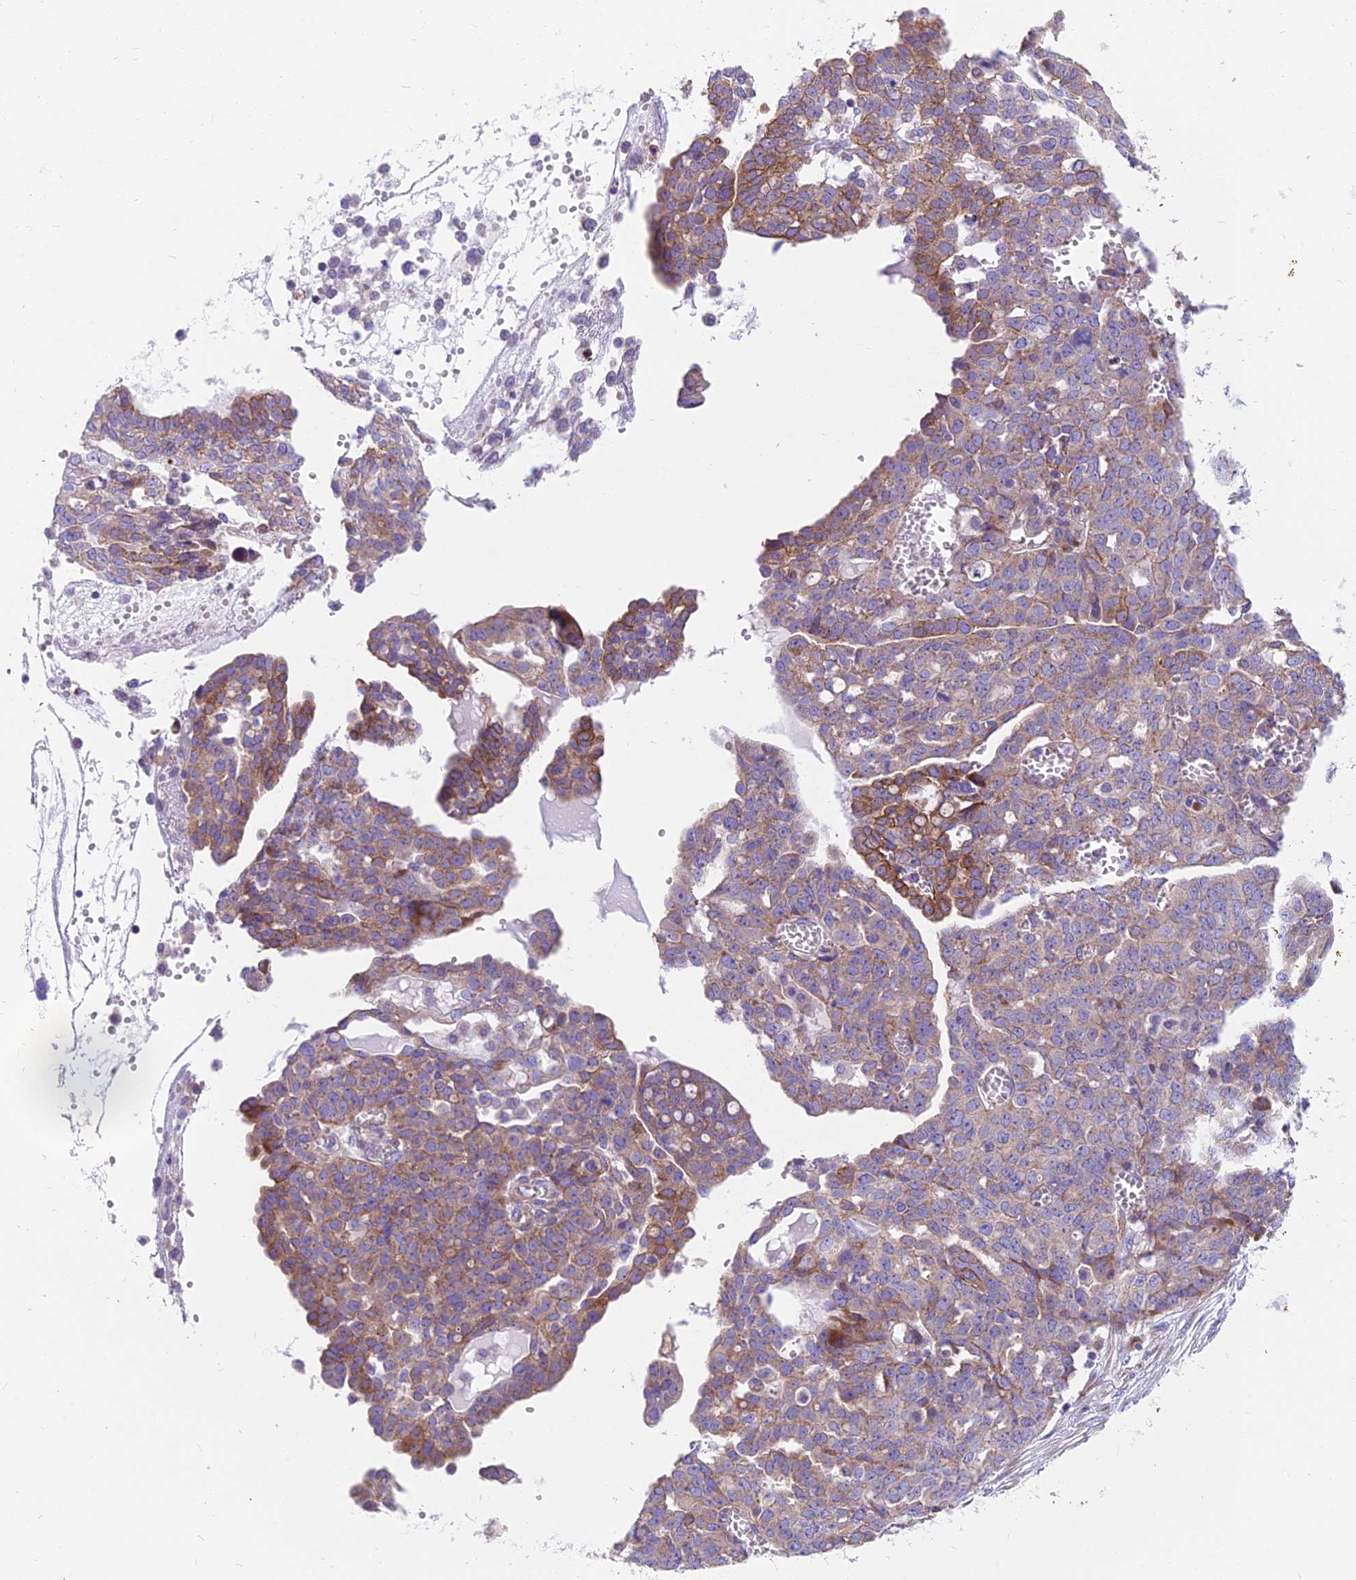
{"staining": {"intensity": "moderate", "quantity": "<25%", "location": "cytoplasmic/membranous"}, "tissue": "ovarian cancer", "cell_type": "Tumor cells", "image_type": "cancer", "snomed": [{"axis": "morphology", "description": "Cystadenocarcinoma, serous, NOS"}, {"axis": "topography", "description": "Soft tissue"}, {"axis": "topography", "description": "Ovary"}], "caption": "This is an image of immunohistochemistry (IHC) staining of ovarian cancer, which shows moderate staining in the cytoplasmic/membranous of tumor cells.", "gene": "MVB12A", "patient": {"sex": "female", "age": 57}}